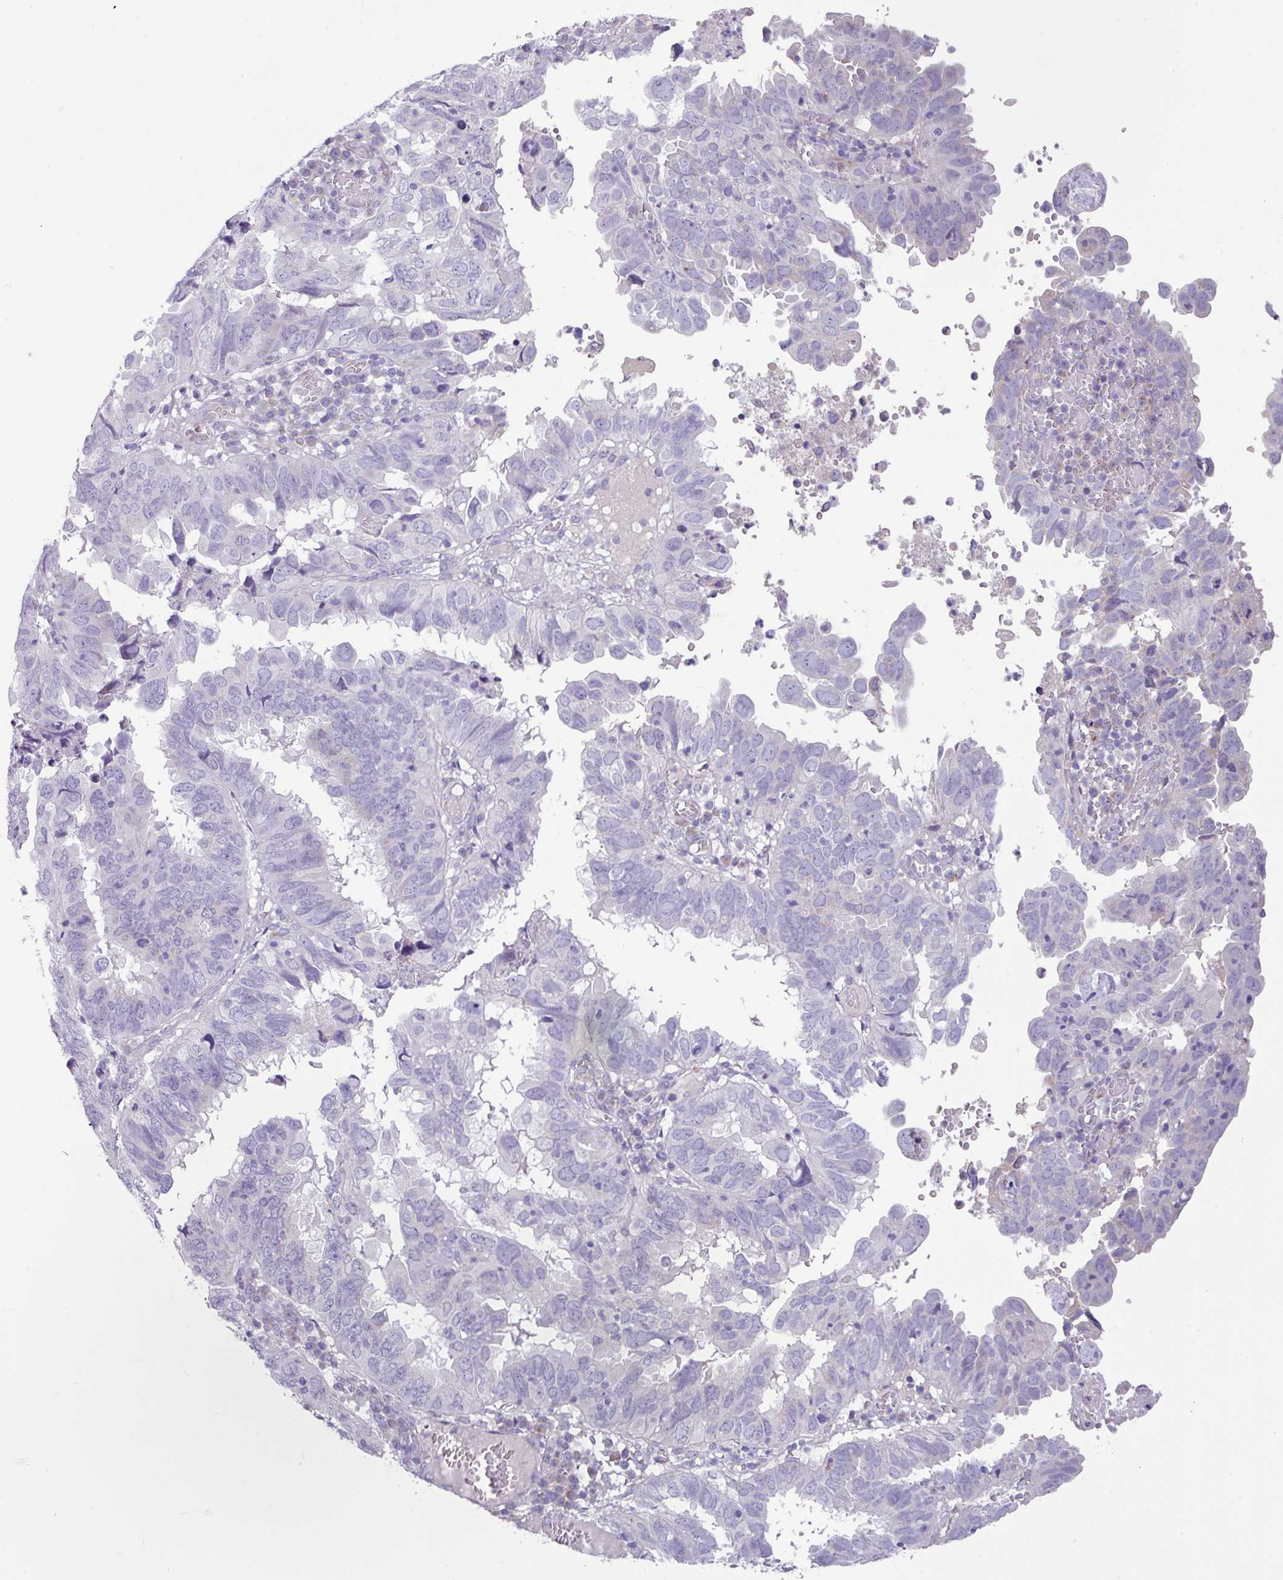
{"staining": {"intensity": "negative", "quantity": "none", "location": "none"}, "tissue": "endometrial cancer", "cell_type": "Tumor cells", "image_type": "cancer", "snomed": [{"axis": "morphology", "description": "Adenocarcinoma, NOS"}, {"axis": "topography", "description": "Uterus"}], "caption": "IHC of adenocarcinoma (endometrial) displays no staining in tumor cells.", "gene": "STIMATE", "patient": {"sex": "female", "age": 77}}